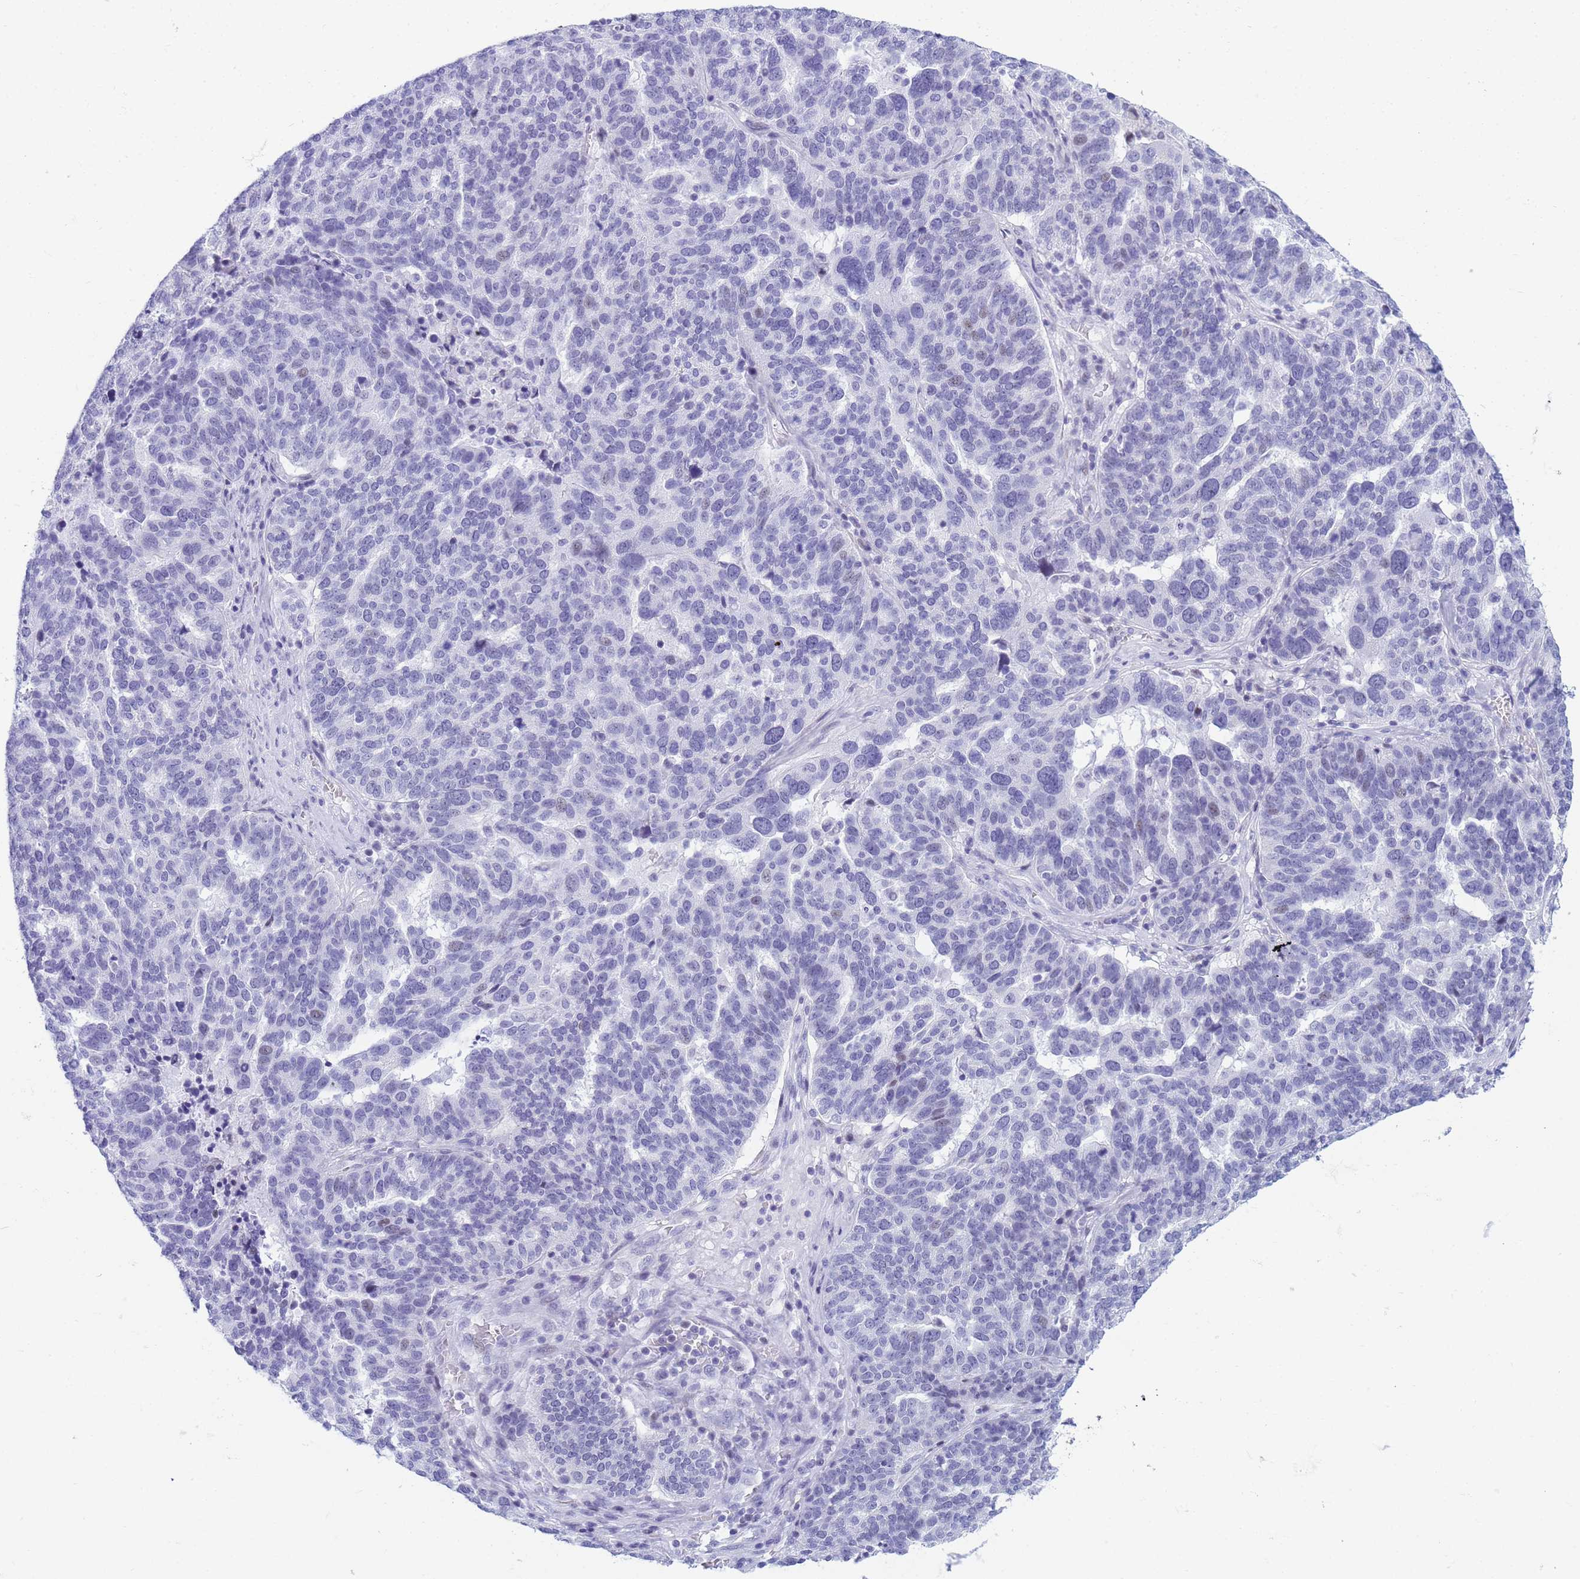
{"staining": {"intensity": "negative", "quantity": "none", "location": "none"}, "tissue": "ovarian cancer", "cell_type": "Tumor cells", "image_type": "cancer", "snomed": [{"axis": "morphology", "description": "Cystadenocarcinoma, serous, NOS"}, {"axis": "topography", "description": "Ovary"}], "caption": "Photomicrograph shows no protein expression in tumor cells of serous cystadenocarcinoma (ovarian) tissue.", "gene": "SNX20", "patient": {"sex": "female", "age": 59}}